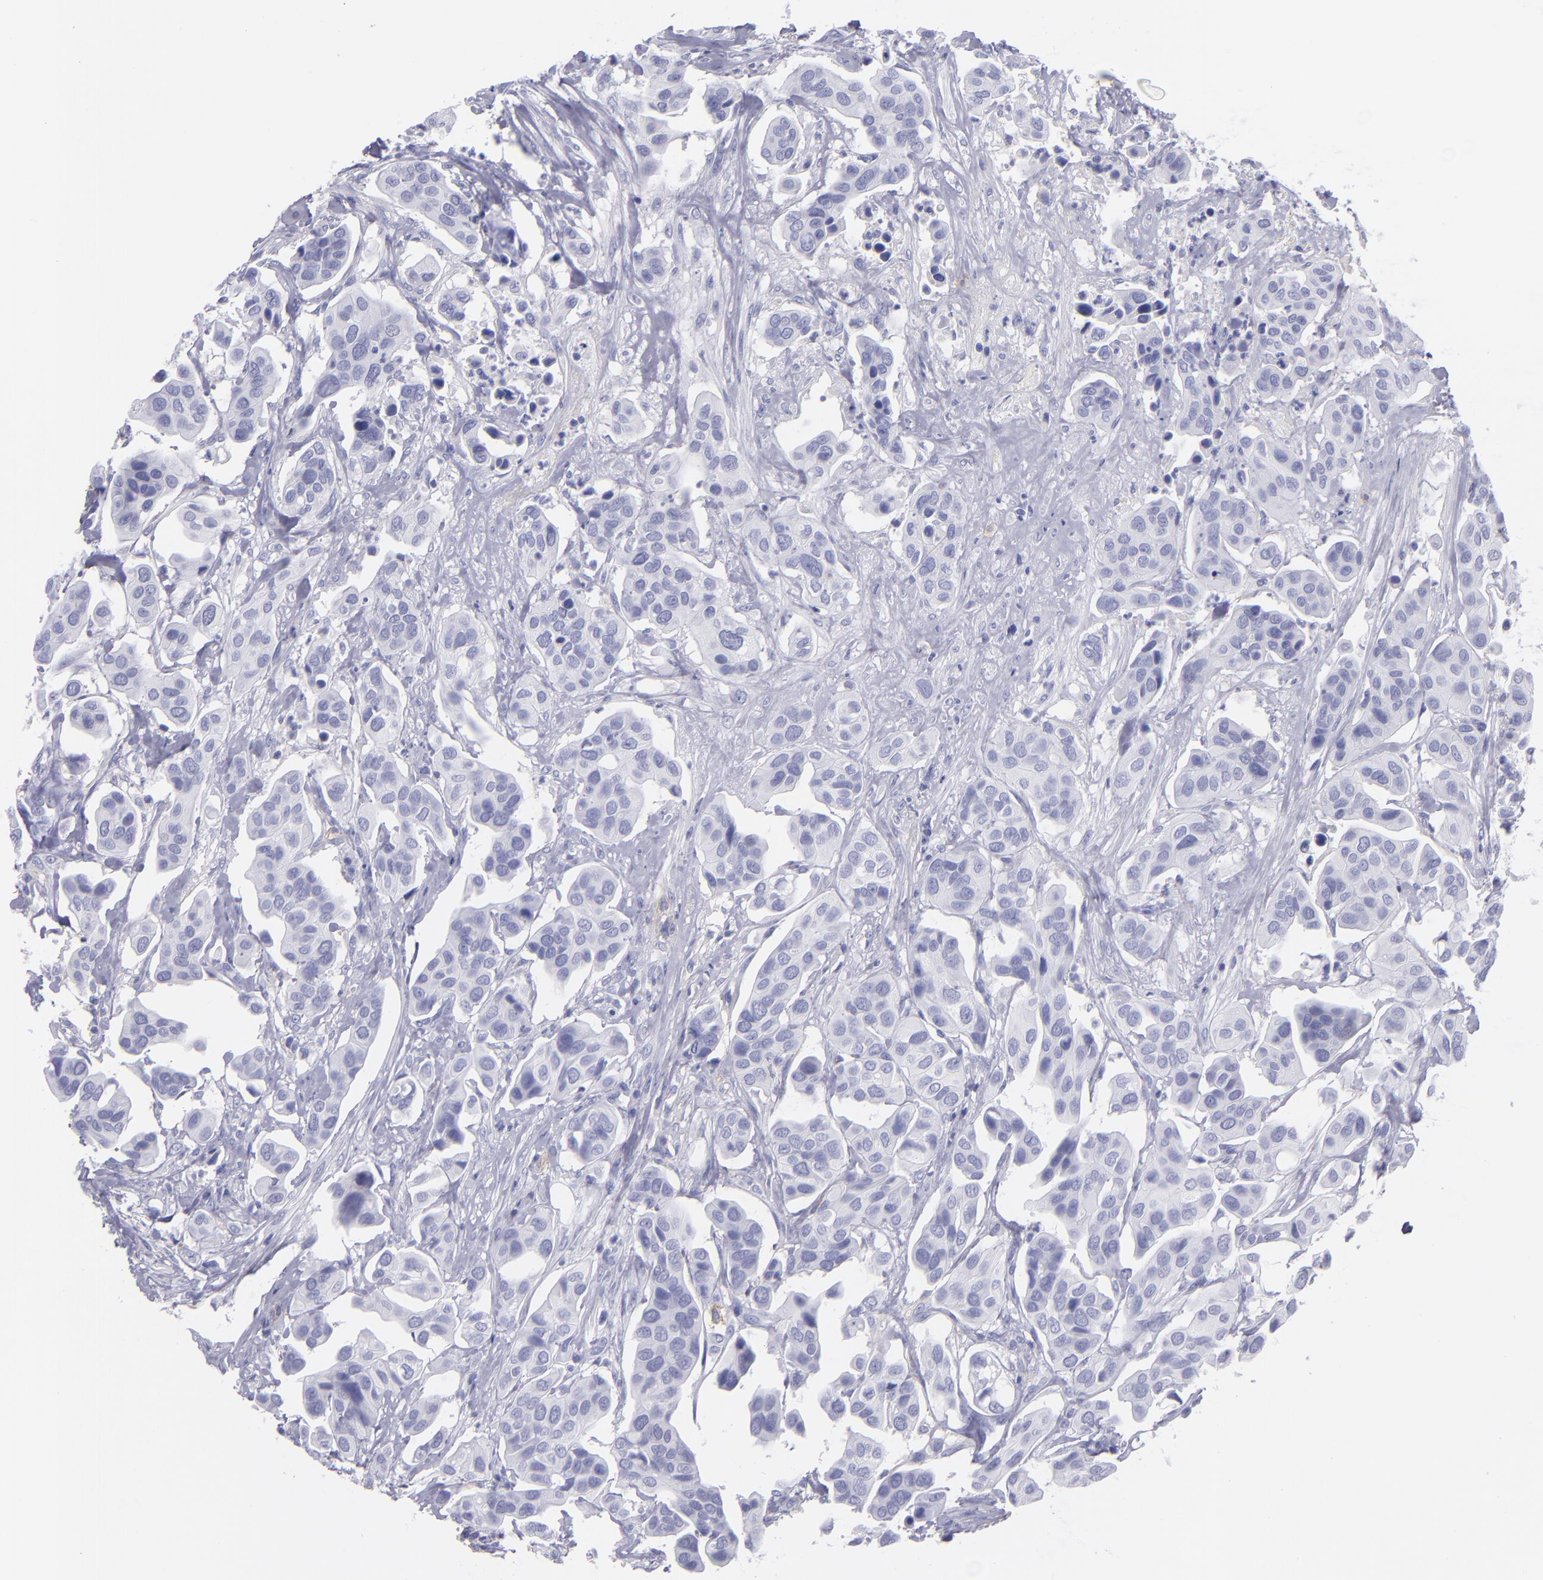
{"staining": {"intensity": "negative", "quantity": "none", "location": "none"}, "tissue": "urothelial cancer", "cell_type": "Tumor cells", "image_type": "cancer", "snomed": [{"axis": "morphology", "description": "Adenocarcinoma, NOS"}, {"axis": "topography", "description": "Urinary bladder"}], "caption": "Immunohistochemistry histopathology image of neoplastic tissue: human adenocarcinoma stained with DAB demonstrates no significant protein positivity in tumor cells.", "gene": "CD82", "patient": {"sex": "male", "age": 61}}